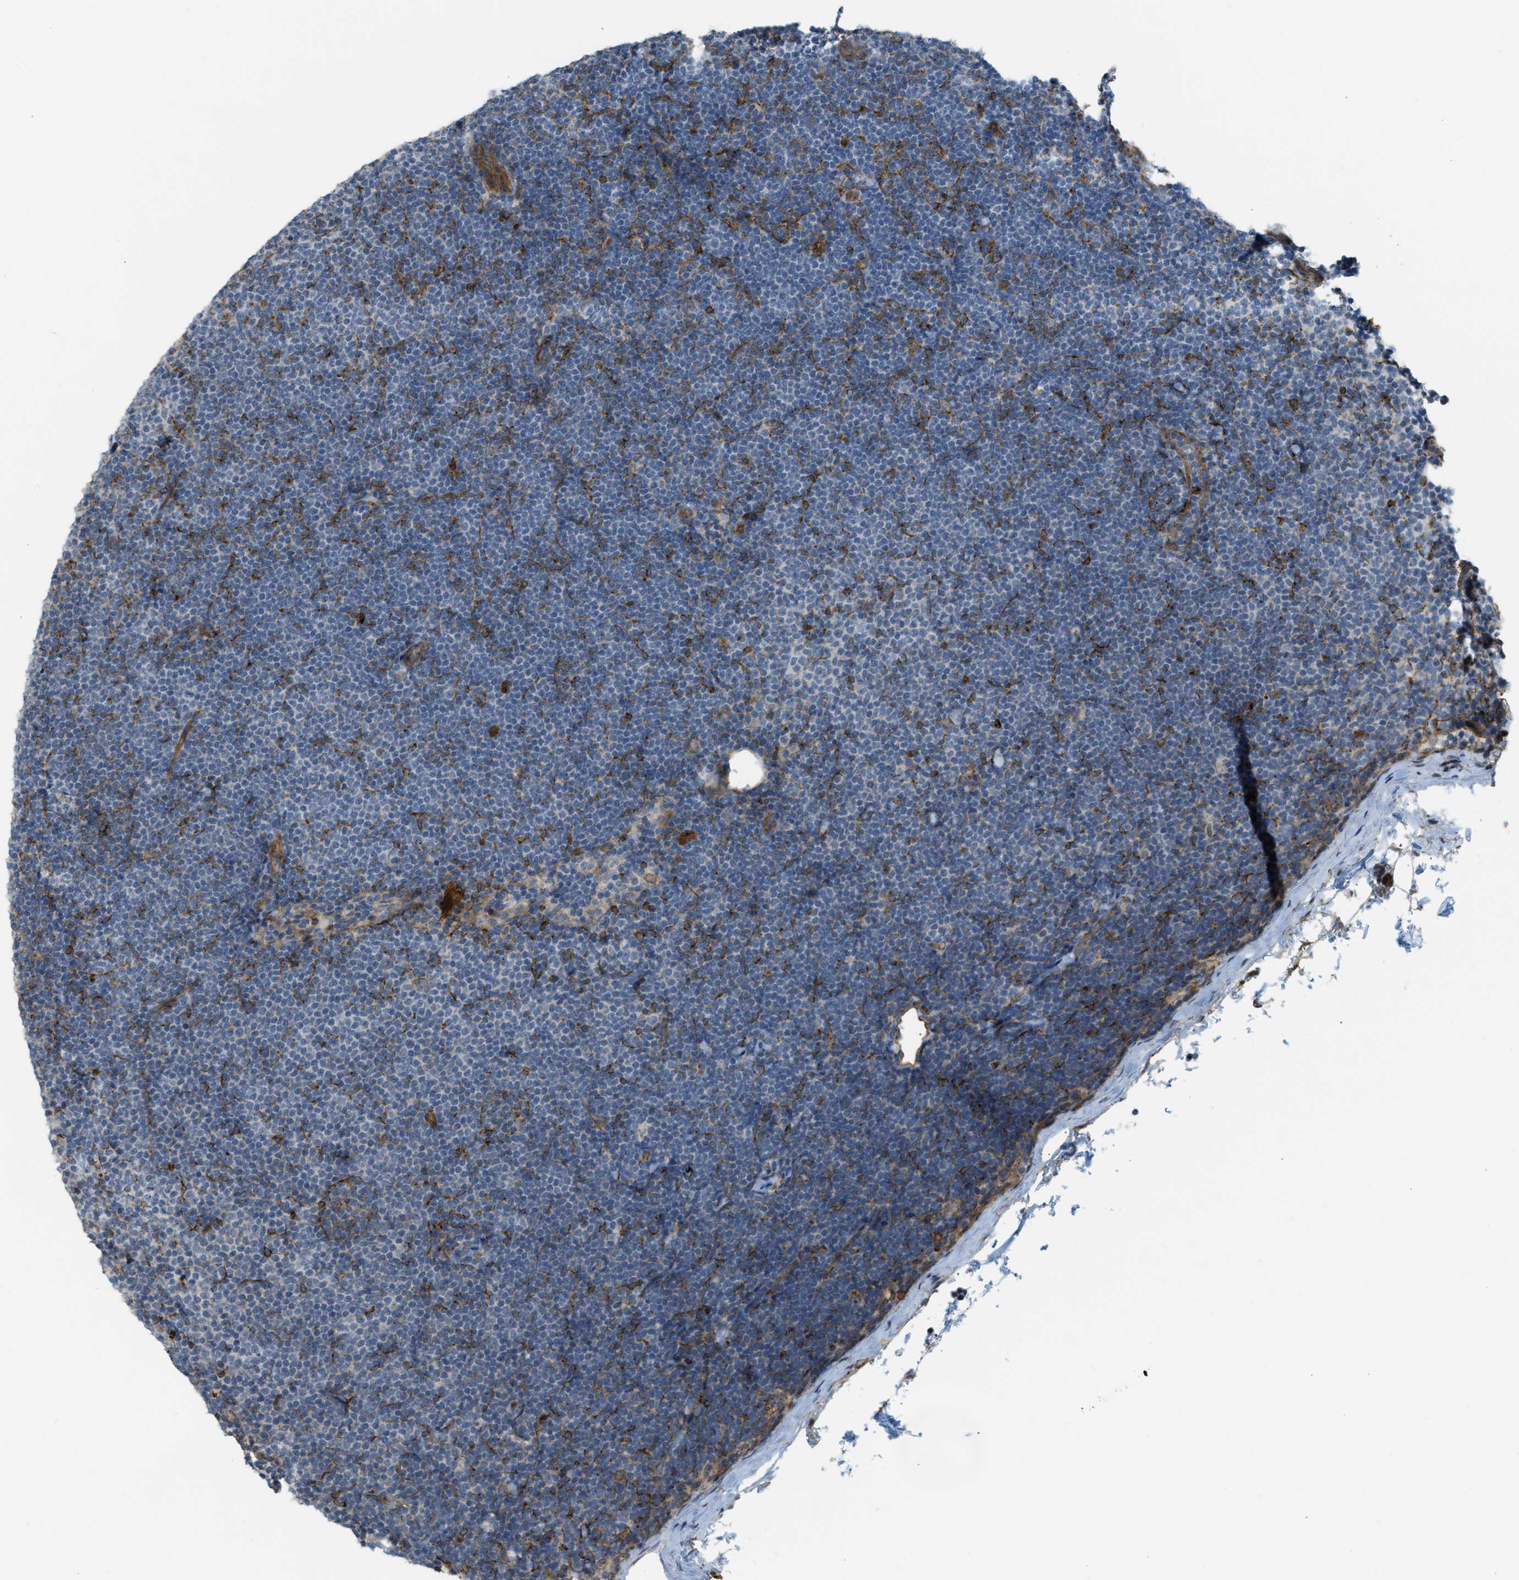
{"staining": {"intensity": "negative", "quantity": "none", "location": "none"}, "tissue": "lymphoma", "cell_type": "Tumor cells", "image_type": "cancer", "snomed": [{"axis": "morphology", "description": "Malignant lymphoma, non-Hodgkin's type, Low grade"}, {"axis": "topography", "description": "Lymph node"}], "caption": "IHC micrograph of neoplastic tissue: lymphoma stained with DAB demonstrates no significant protein expression in tumor cells. Nuclei are stained in blue.", "gene": "KIAA1671", "patient": {"sex": "female", "age": 53}}